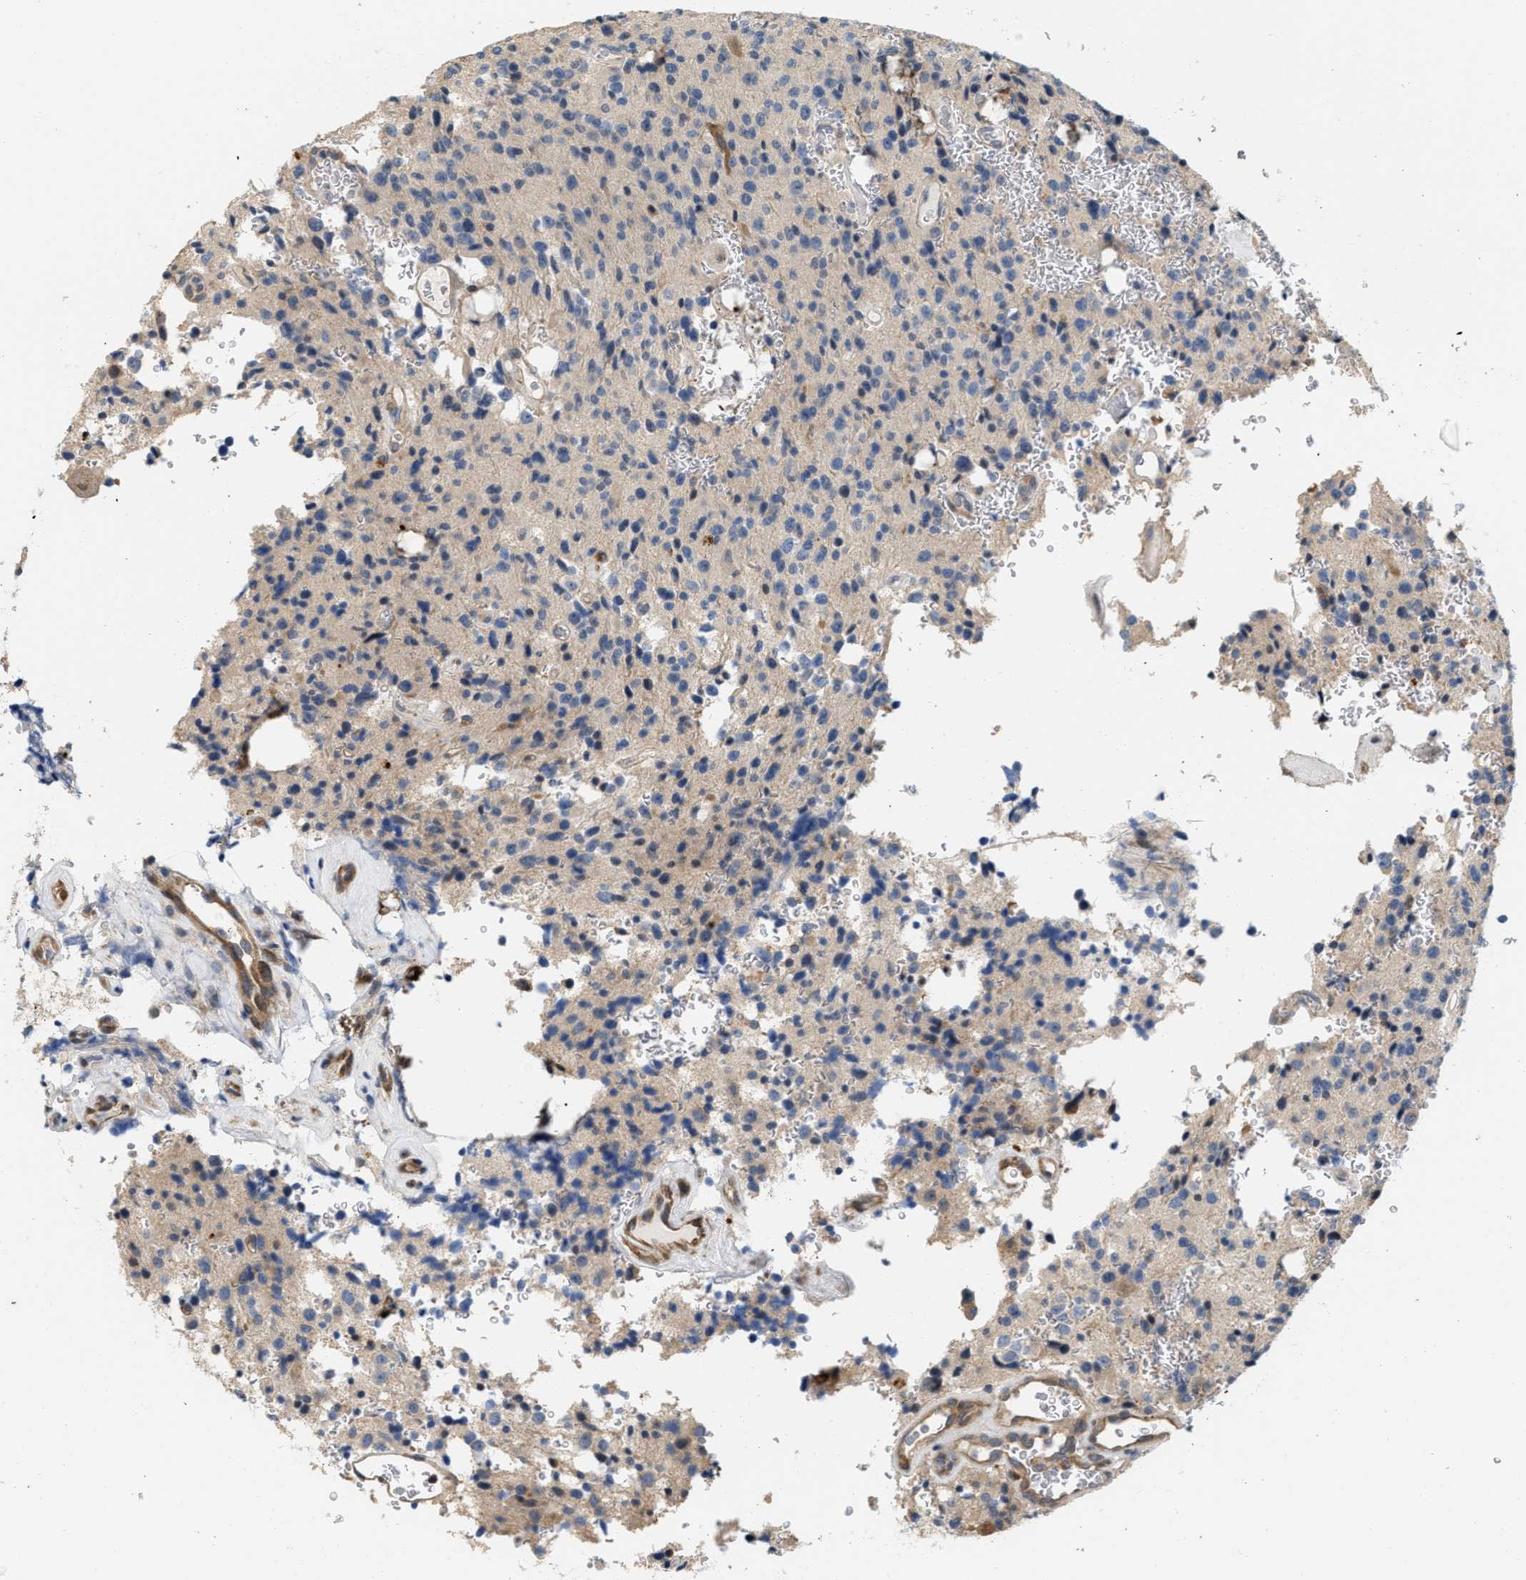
{"staining": {"intensity": "weak", "quantity": "<25%", "location": "cytoplasmic/membranous"}, "tissue": "glioma", "cell_type": "Tumor cells", "image_type": "cancer", "snomed": [{"axis": "morphology", "description": "Glioma, malignant, Low grade"}, {"axis": "topography", "description": "Brain"}], "caption": "Photomicrograph shows no protein expression in tumor cells of low-grade glioma (malignant) tissue.", "gene": "CSNK1A1", "patient": {"sex": "male", "age": 58}}